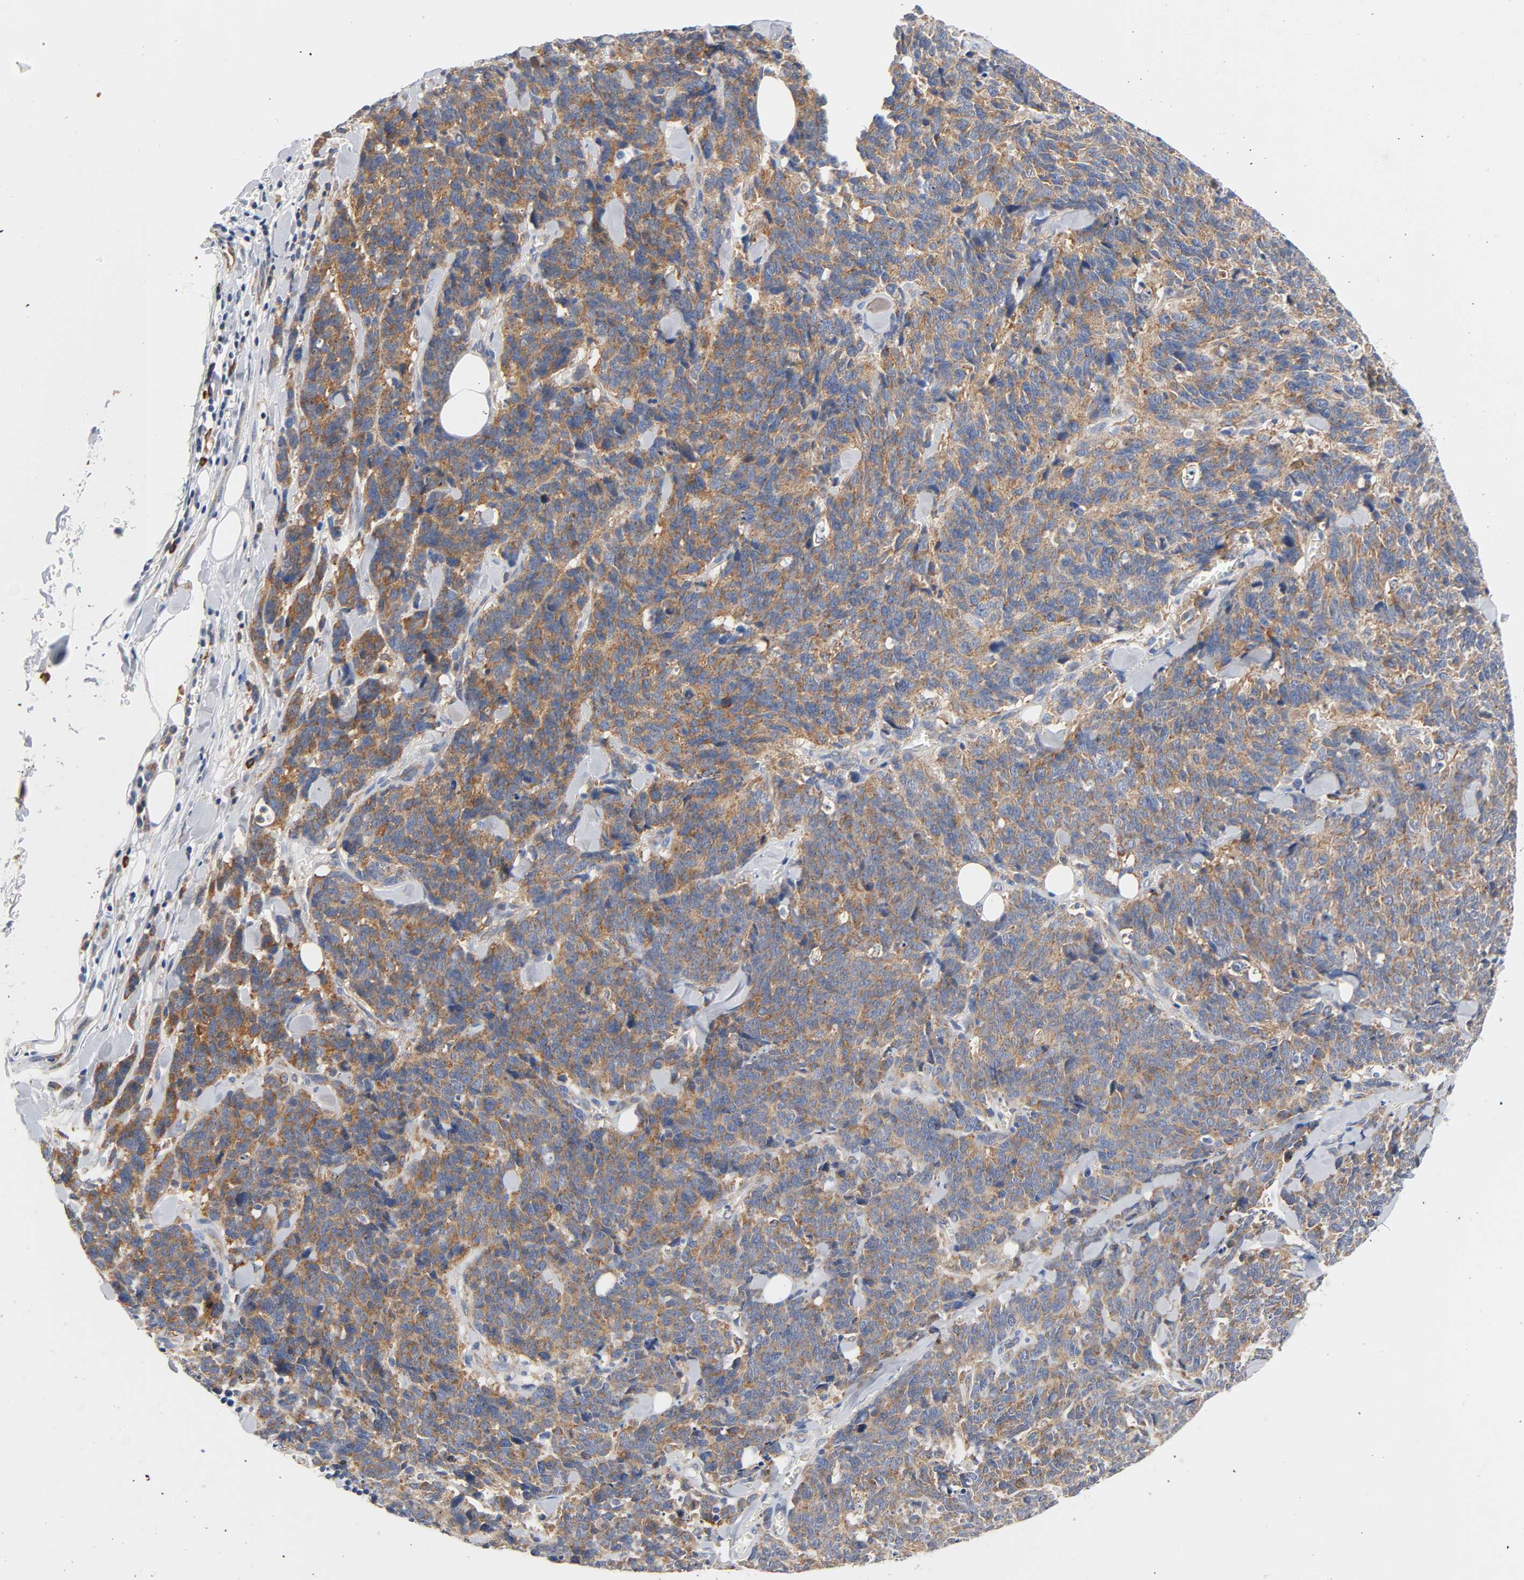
{"staining": {"intensity": "weak", "quantity": ">75%", "location": "cytoplasmic/membranous"}, "tissue": "lung cancer", "cell_type": "Tumor cells", "image_type": "cancer", "snomed": [{"axis": "morphology", "description": "Neoplasm, malignant, NOS"}, {"axis": "topography", "description": "Lung"}], "caption": "Tumor cells exhibit weak cytoplasmic/membranous positivity in approximately >75% of cells in malignant neoplasm (lung). The staining was performed using DAB to visualize the protein expression in brown, while the nuclei were stained in blue with hematoxylin (Magnification: 20x).", "gene": "CD2AP", "patient": {"sex": "female", "age": 58}}